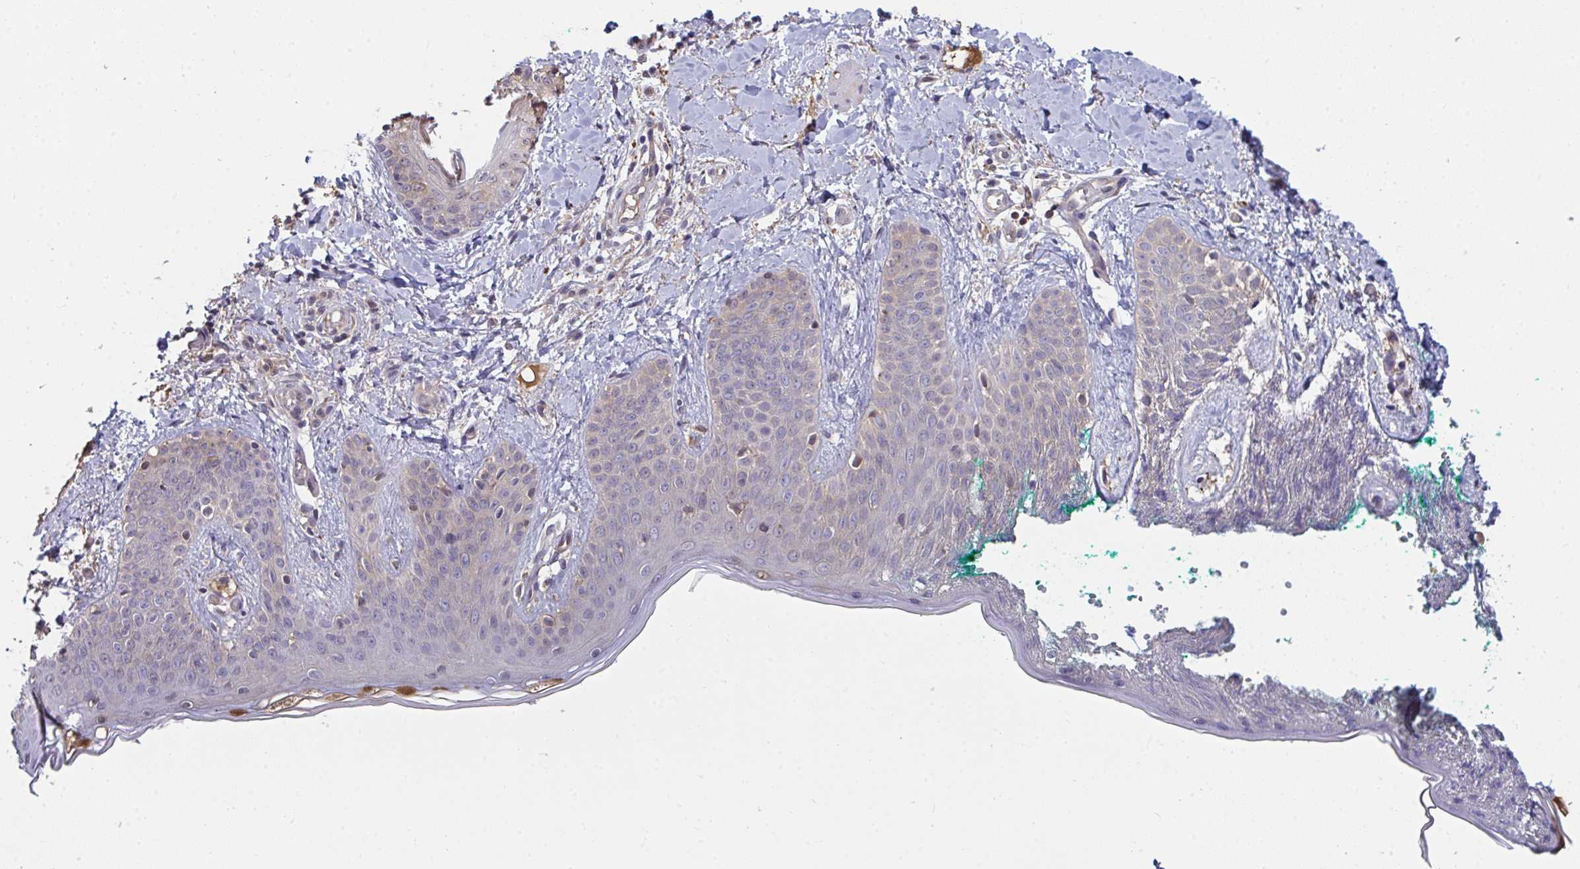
{"staining": {"intensity": "moderate", "quantity": "25%-75%", "location": "cytoplasmic/membranous"}, "tissue": "skin", "cell_type": "Fibroblasts", "image_type": "normal", "snomed": [{"axis": "morphology", "description": "Normal tissue, NOS"}, {"axis": "topography", "description": "Skin"}], "caption": "Moderate cytoplasmic/membranous expression is present in about 25%-75% of fibroblasts in unremarkable skin.", "gene": "TTC9C", "patient": {"sex": "male", "age": 16}}